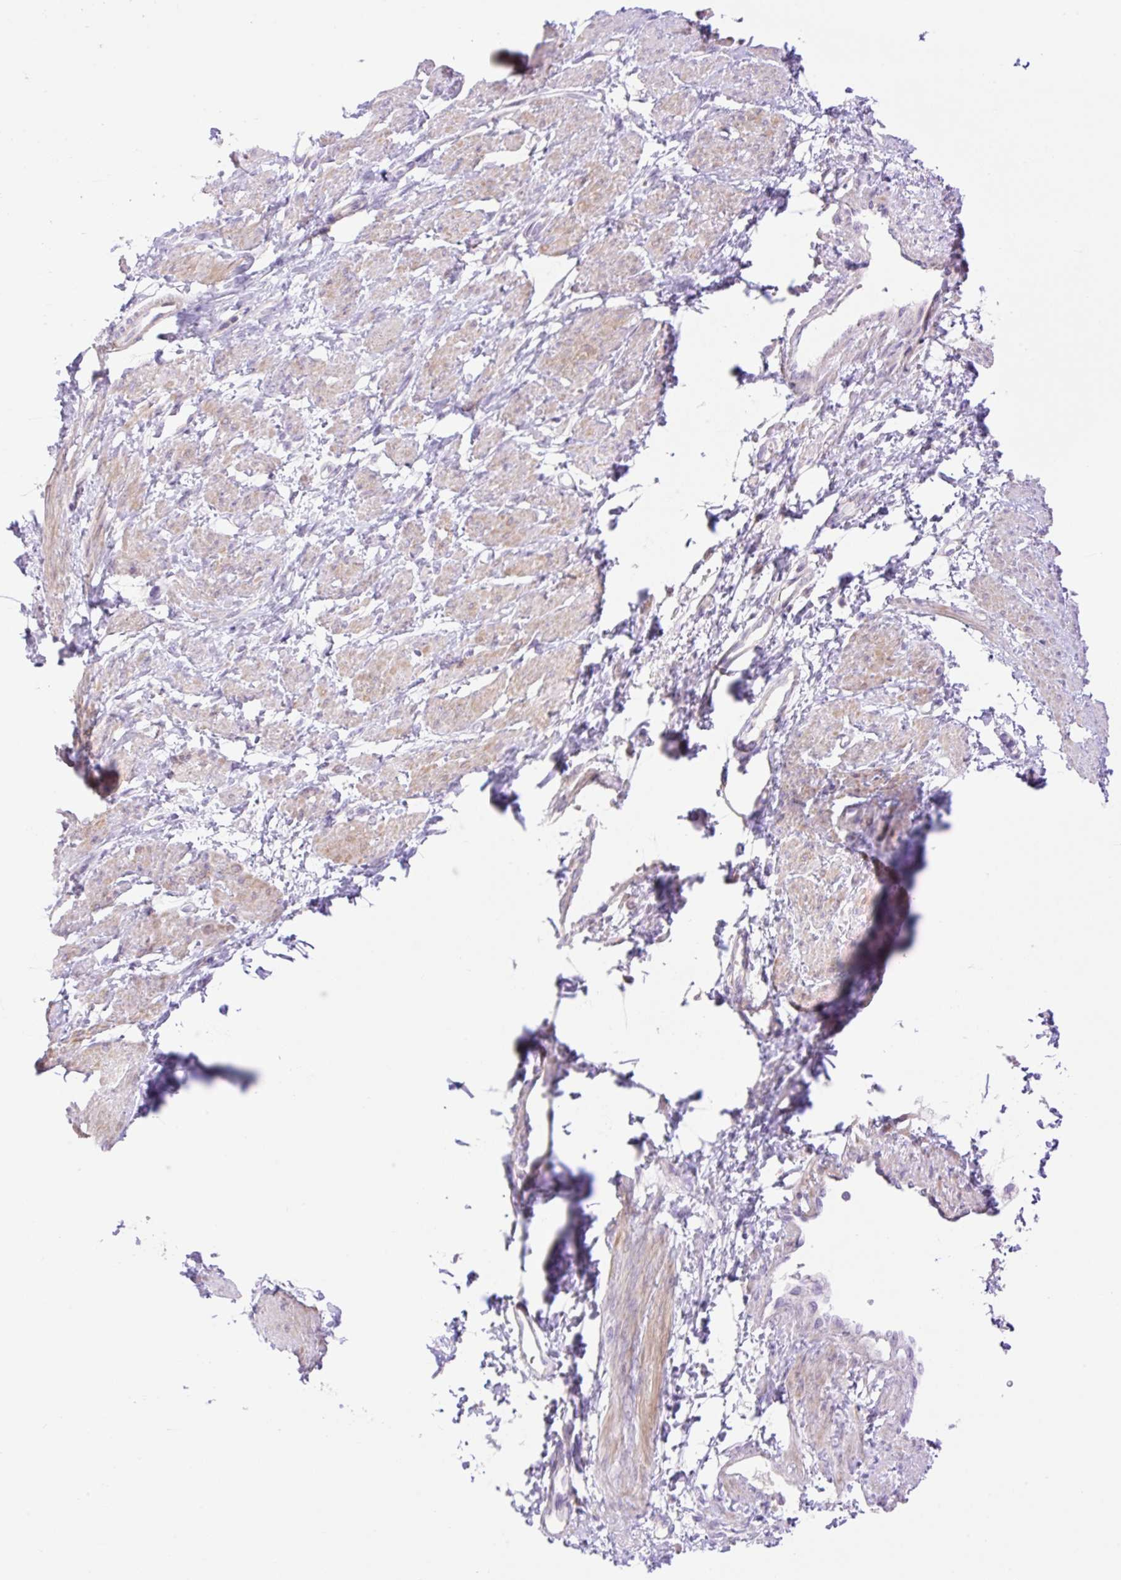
{"staining": {"intensity": "weak", "quantity": "25%-75%", "location": "cytoplasmic/membranous"}, "tissue": "smooth muscle", "cell_type": "Smooth muscle cells", "image_type": "normal", "snomed": [{"axis": "morphology", "description": "Normal tissue, NOS"}, {"axis": "topography", "description": "Smooth muscle"}, {"axis": "topography", "description": "Uterus"}], "caption": "Smooth muscle cells reveal weak cytoplasmic/membranous expression in about 25%-75% of cells in normal smooth muscle.", "gene": "VPS25", "patient": {"sex": "female", "age": 39}}